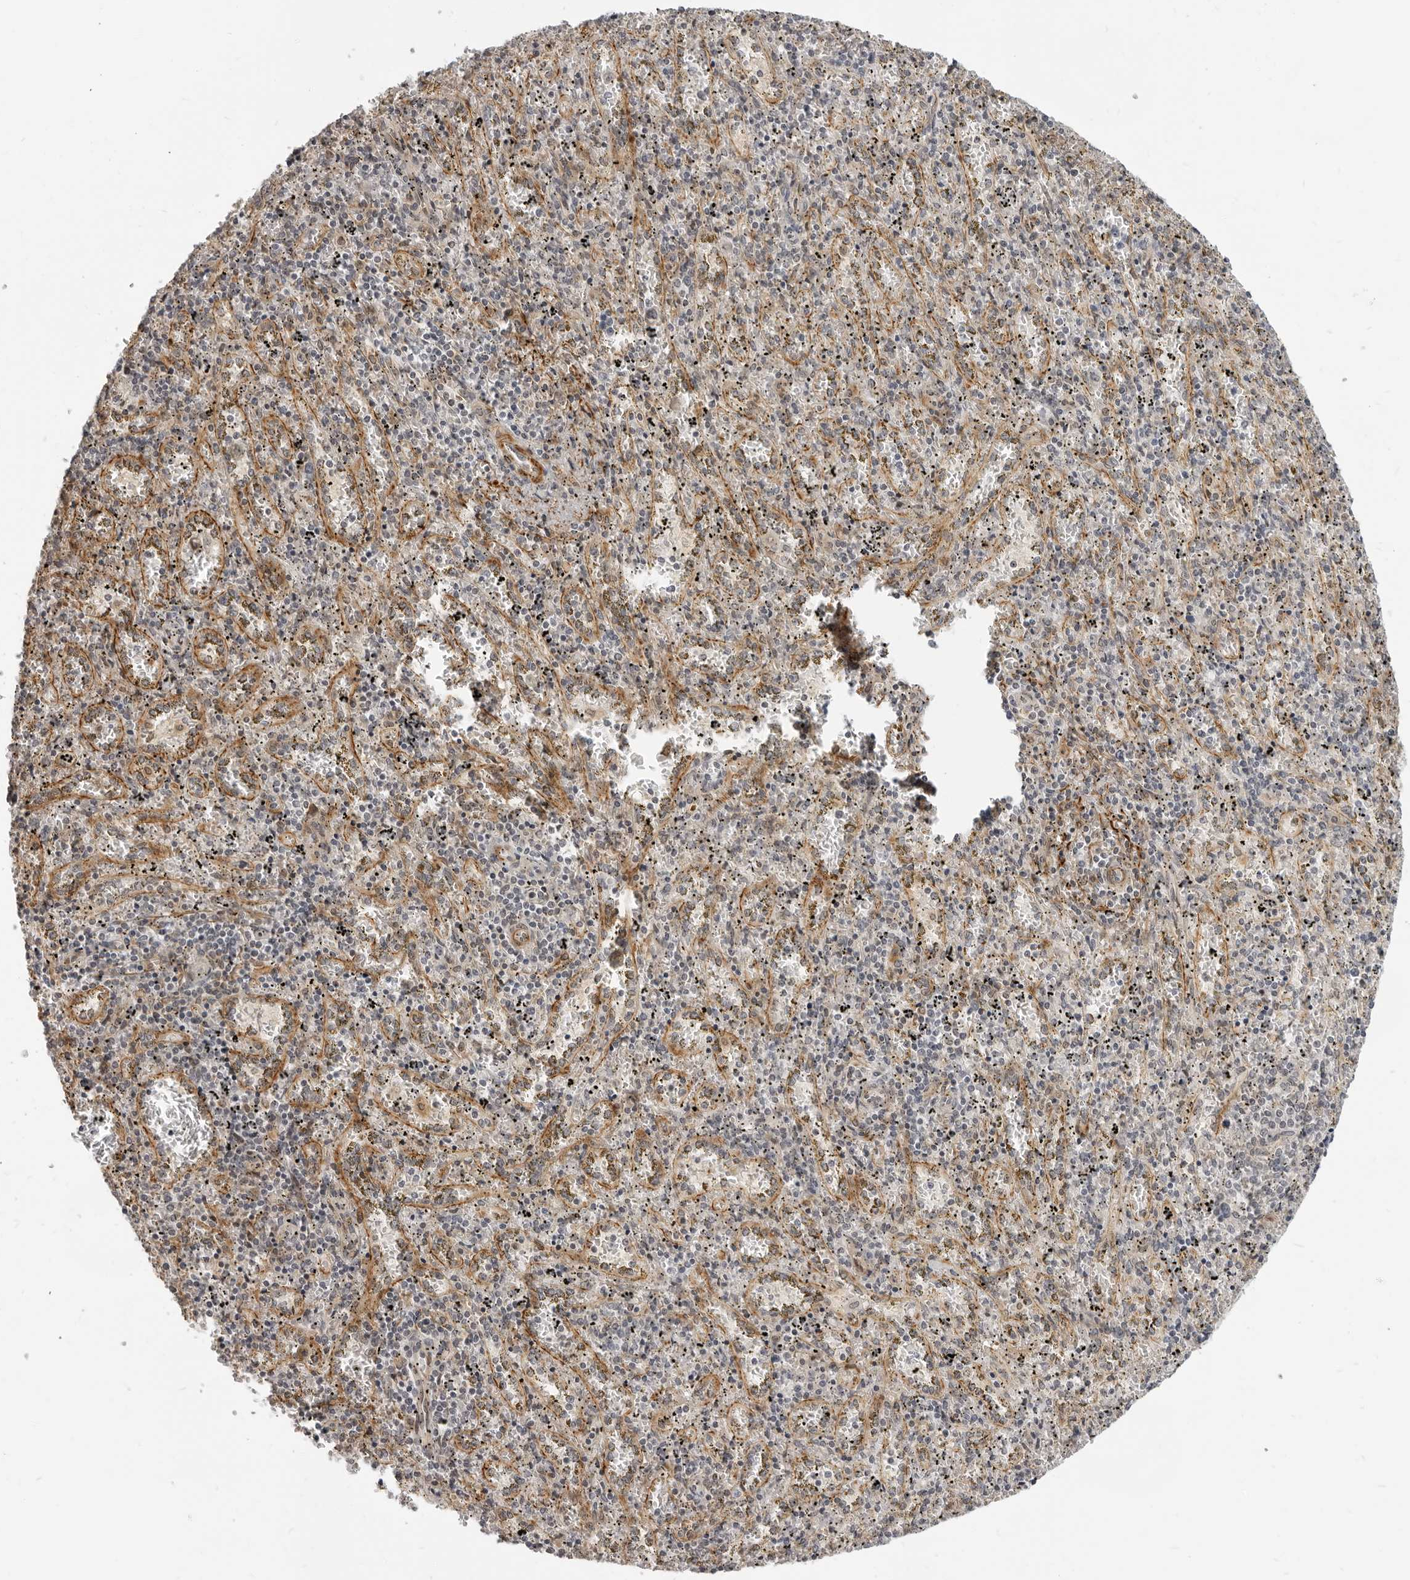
{"staining": {"intensity": "negative", "quantity": "none", "location": "none"}, "tissue": "spleen", "cell_type": "Cells in red pulp", "image_type": "normal", "snomed": [{"axis": "morphology", "description": "Normal tissue, NOS"}, {"axis": "topography", "description": "Spleen"}], "caption": "DAB immunohistochemical staining of benign spleen reveals no significant positivity in cells in red pulp.", "gene": "SRGAP2", "patient": {"sex": "male", "age": 11}}